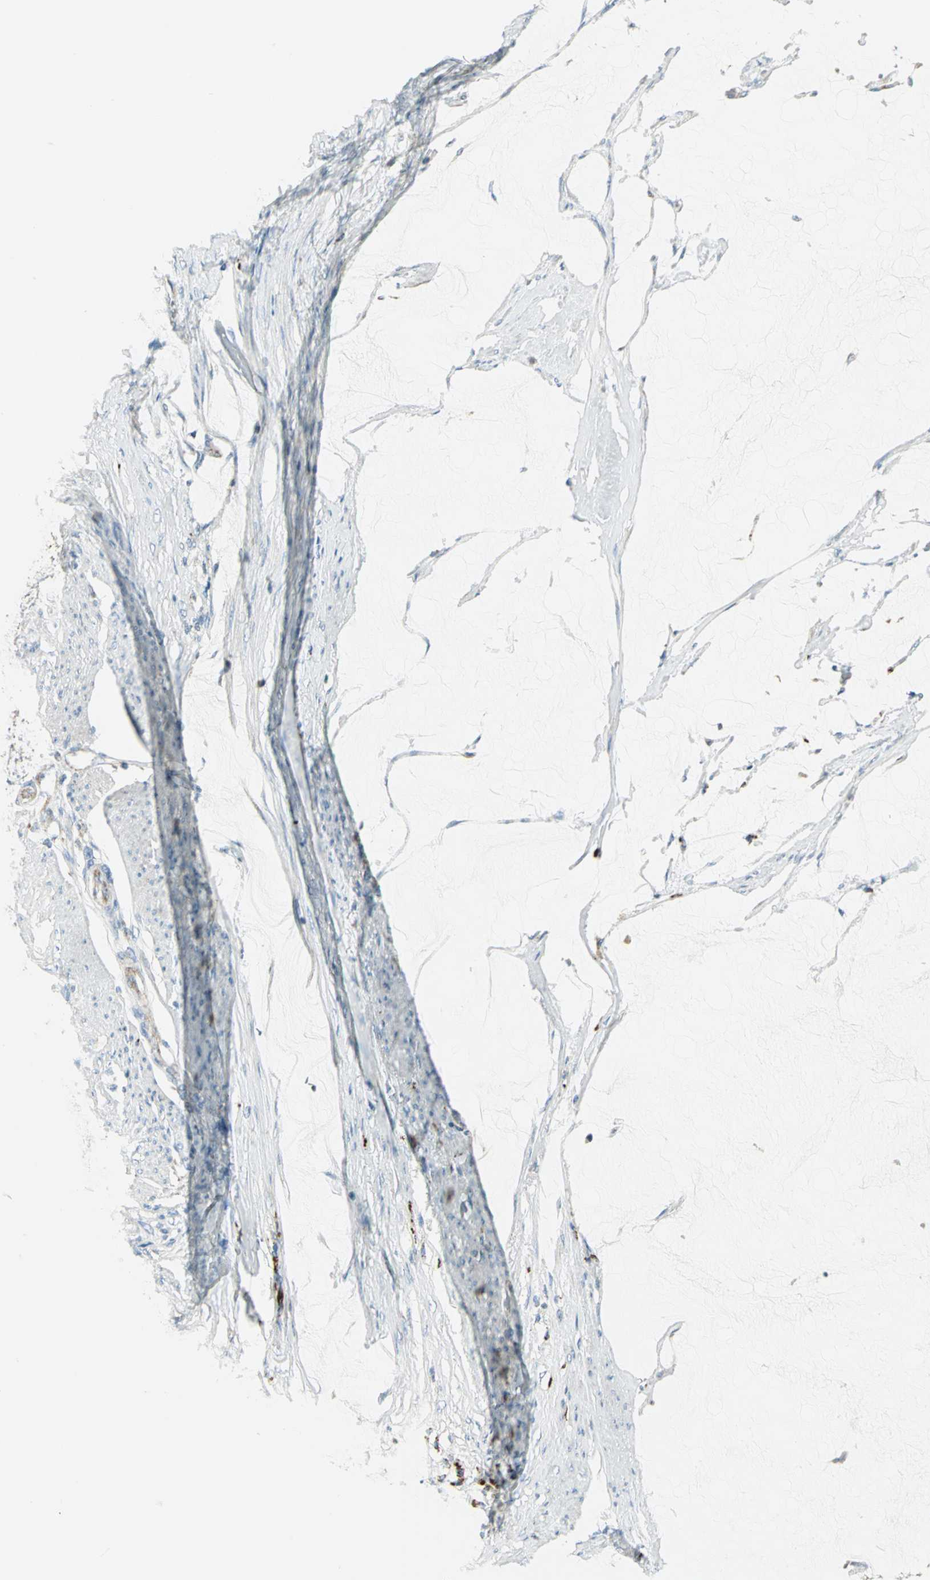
{"staining": {"intensity": "weak", "quantity": "25%-75%", "location": "cytoplasmic/membranous"}, "tissue": "colorectal cancer", "cell_type": "Tumor cells", "image_type": "cancer", "snomed": [{"axis": "morphology", "description": "Normal tissue, NOS"}, {"axis": "morphology", "description": "Adenocarcinoma, NOS"}, {"axis": "topography", "description": "Rectum"}, {"axis": "topography", "description": "Peripheral nerve tissue"}], "caption": "Colorectal cancer was stained to show a protein in brown. There is low levels of weak cytoplasmic/membranous positivity in about 25%-75% of tumor cells. Using DAB (brown) and hematoxylin (blue) stains, captured at high magnification using brightfield microscopy.", "gene": "ACADM", "patient": {"sex": "female", "age": 77}}